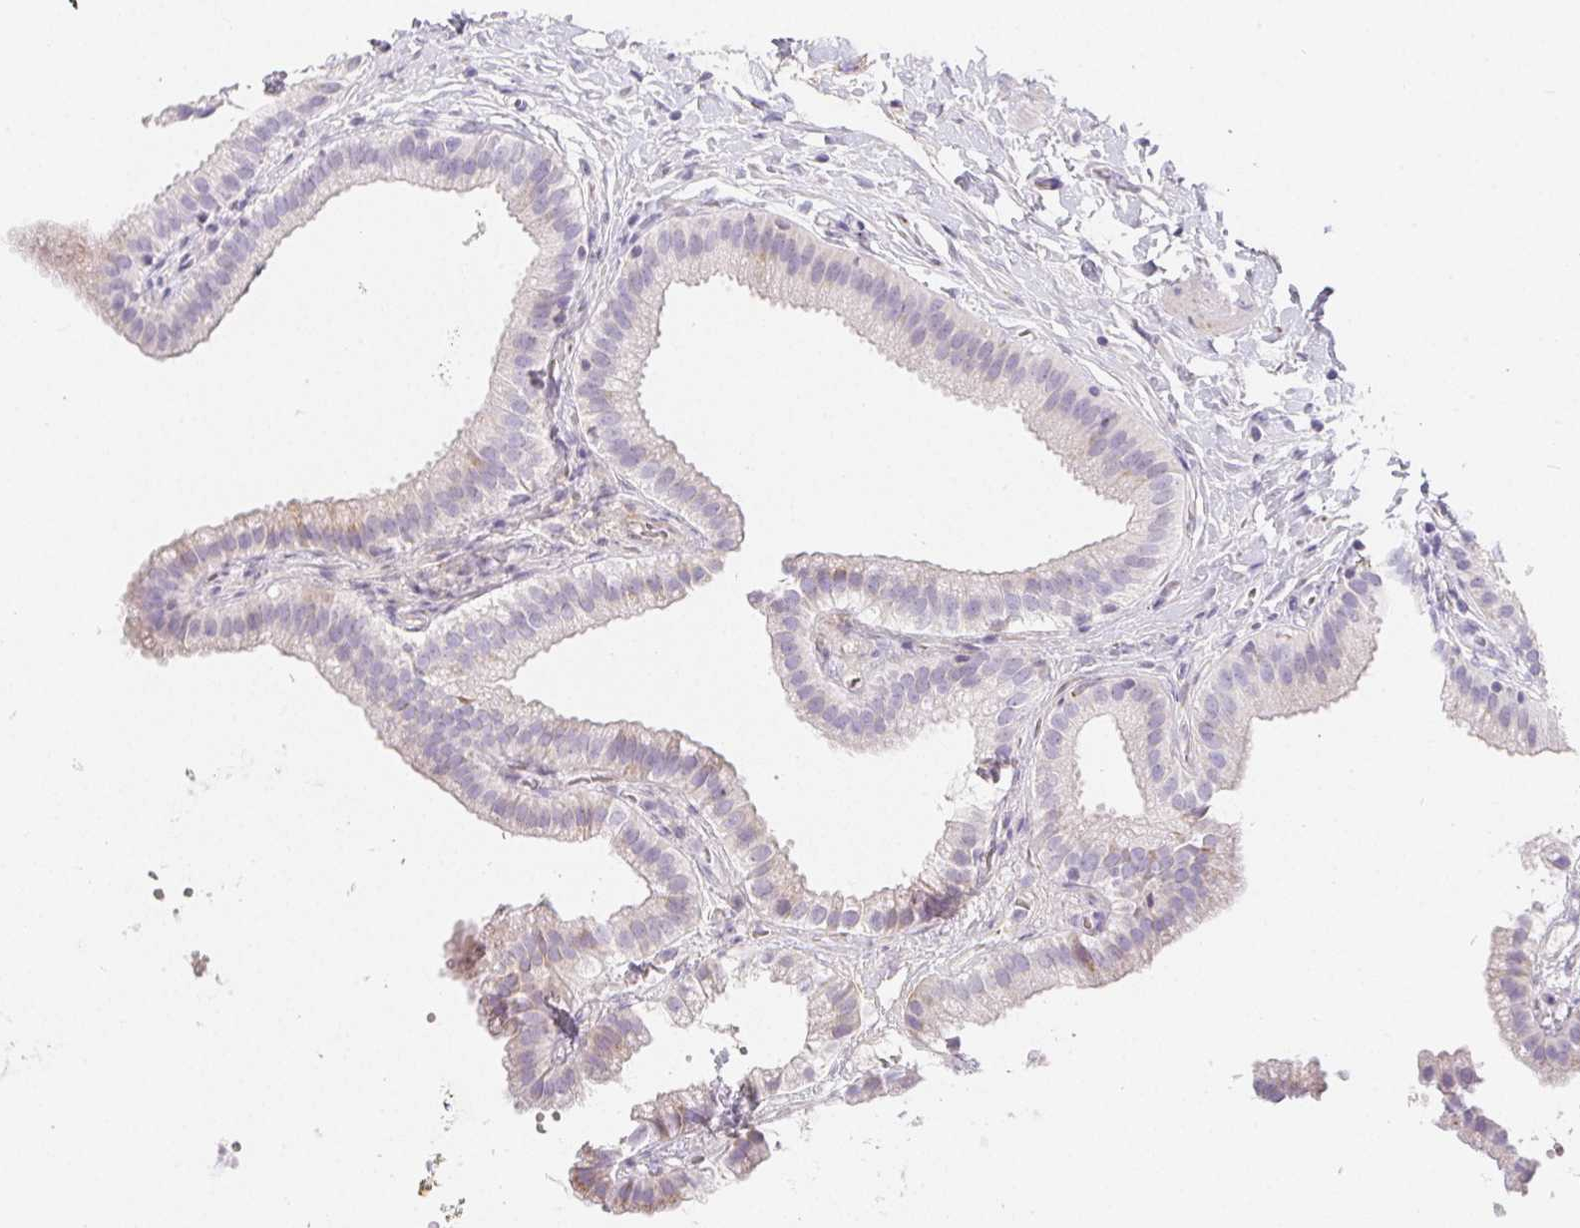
{"staining": {"intensity": "negative", "quantity": "none", "location": "none"}, "tissue": "gallbladder", "cell_type": "Glandular cells", "image_type": "normal", "snomed": [{"axis": "morphology", "description": "Normal tissue, NOS"}, {"axis": "topography", "description": "Gallbladder"}], "caption": "This is a photomicrograph of IHC staining of normal gallbladder, which shows no positivity in glandular cells.", "gene": "ITIH2", "patient": {"sex": "female", "age": 63}}